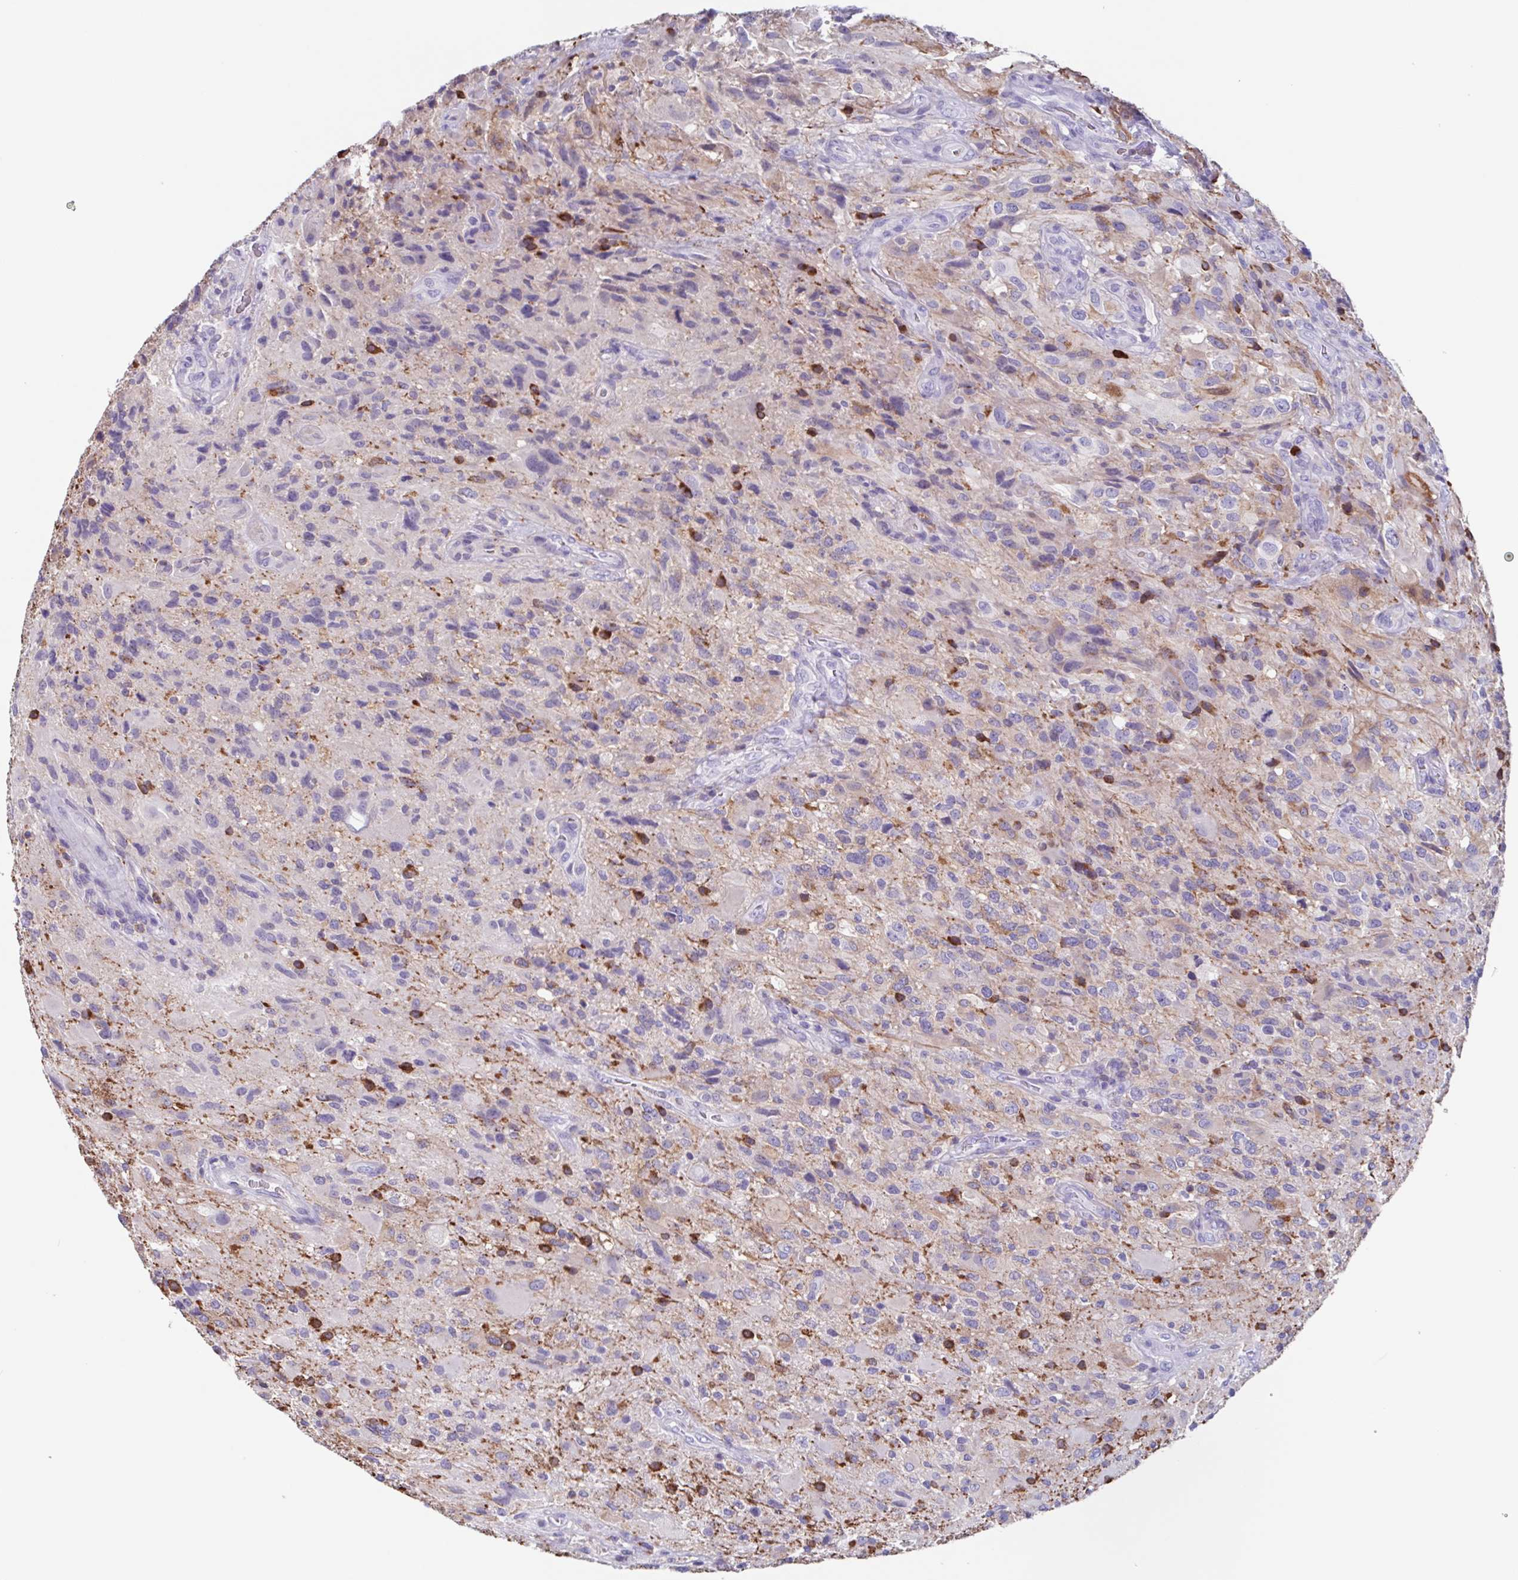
{"staining": {"intensity": "negative", "quantity": "none", "location": "none"}, "tissue": "glioma", "cell_type": "Tumor cells", "image_type": "cancer", "snomed": [{"axis": "morphology", "description": "Glioma, malignant, High grade"}, {"axis": "topography", "description": "Brain"}], "caption": "Immunohistochemistry histopathology image of neoplastic tissue: glioma stained with DAB (3,3'-diaminobenzidine) displays no significant protein staining in tumor cells.", "gene": "TPD52", "patient": {"sex": "male", "age": 53}}